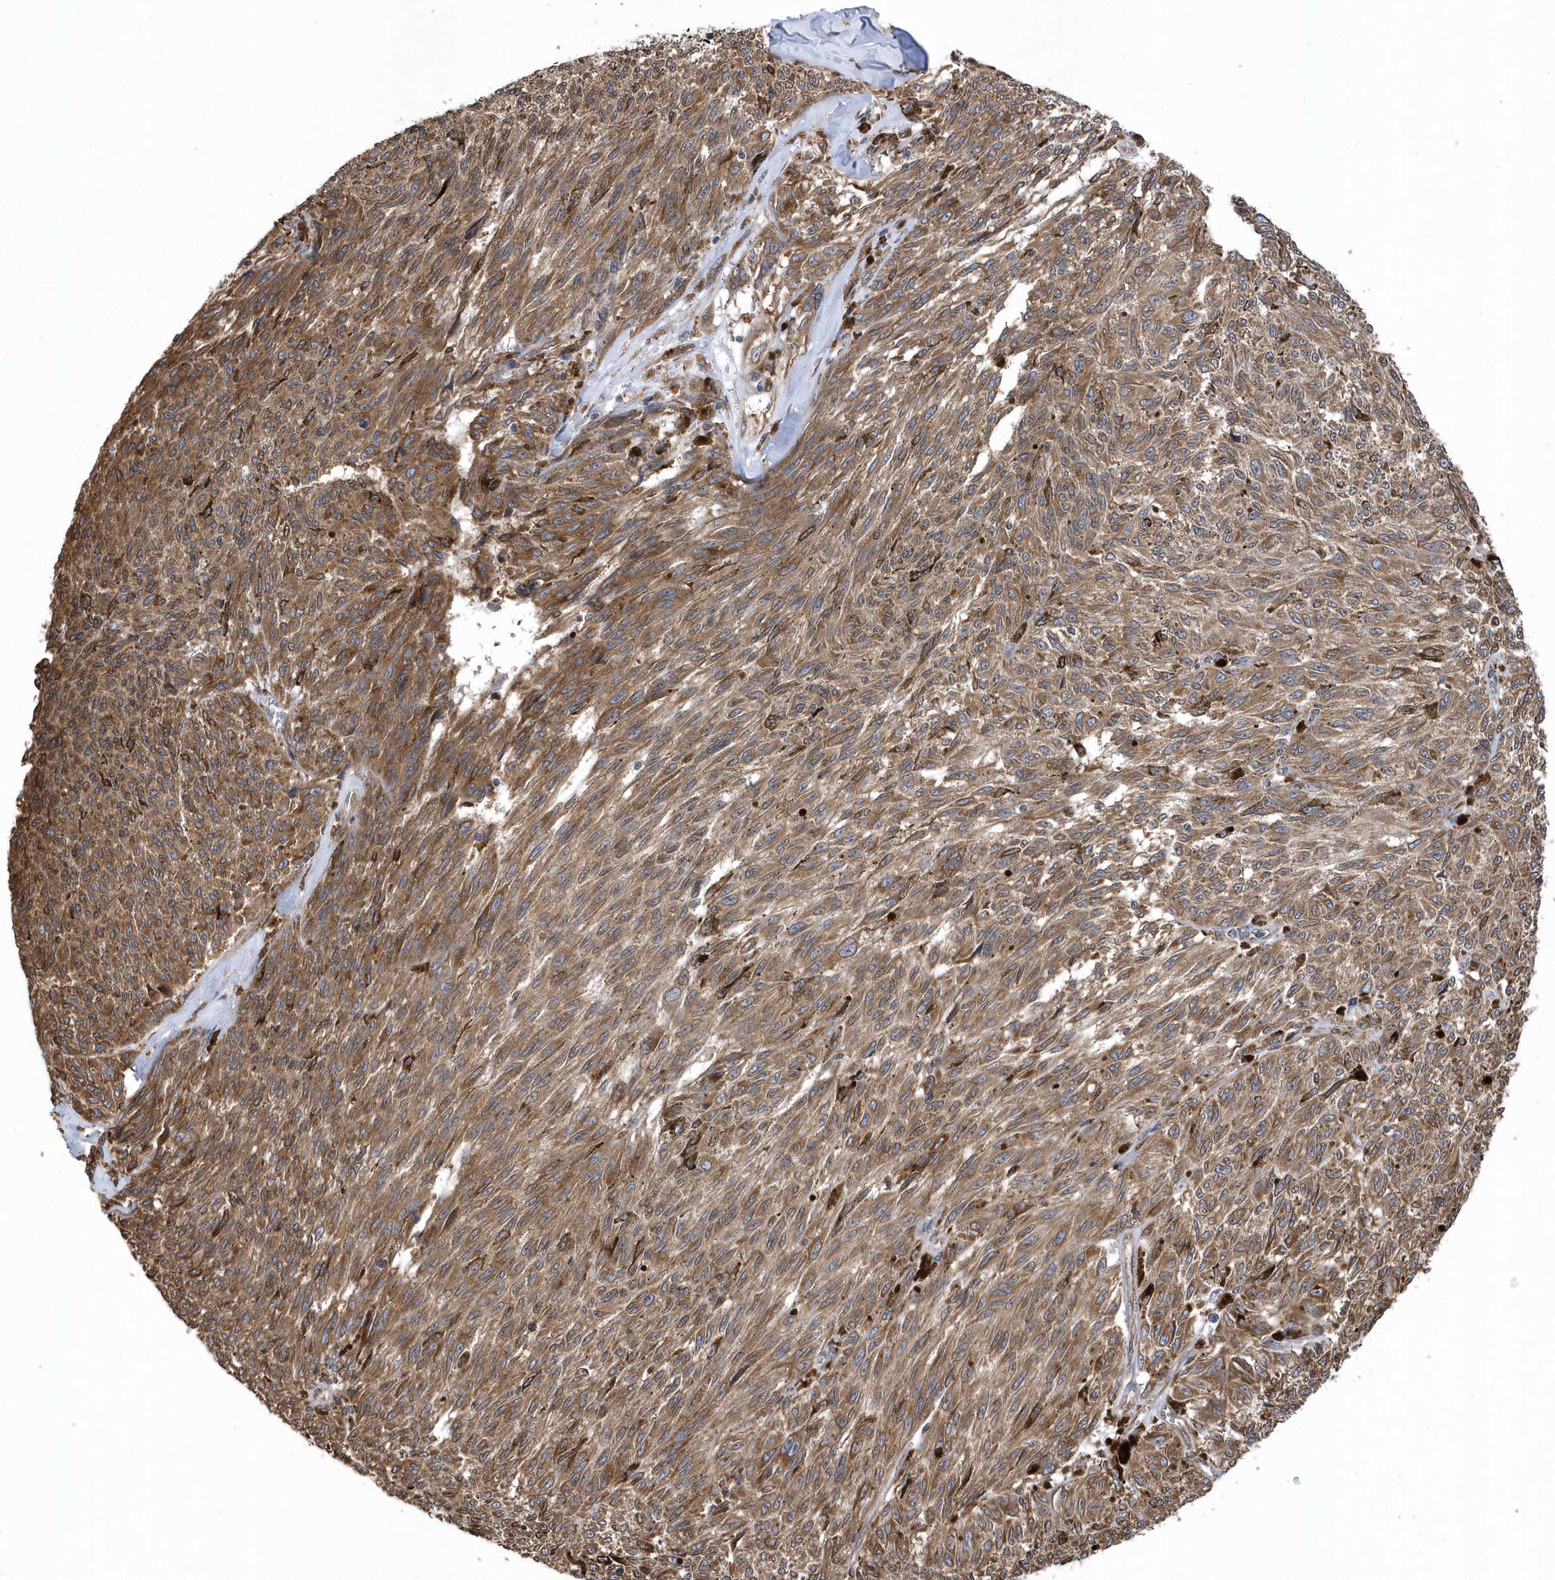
{"staining": {"intensity": "moderate", "quantity": ">75%", "location": "cytoplasmic/membranous"}, "tissue": "melanoma", "cell_type": "Tumor cells", "image_type": "cancer", "snomed": [{"axis": "morphology", "description": "Malignant melanoma, NOS"}, {"axis": "topography", "description": "Skin"}], "caption": "Protein expression analysis of human malignant melanoma reveals moderate cytoplasmic/membranous positivity in approximately >75% of tumor cells.", "gene": "VAMP7", "patient": {"sex": "female", "age": 72}}